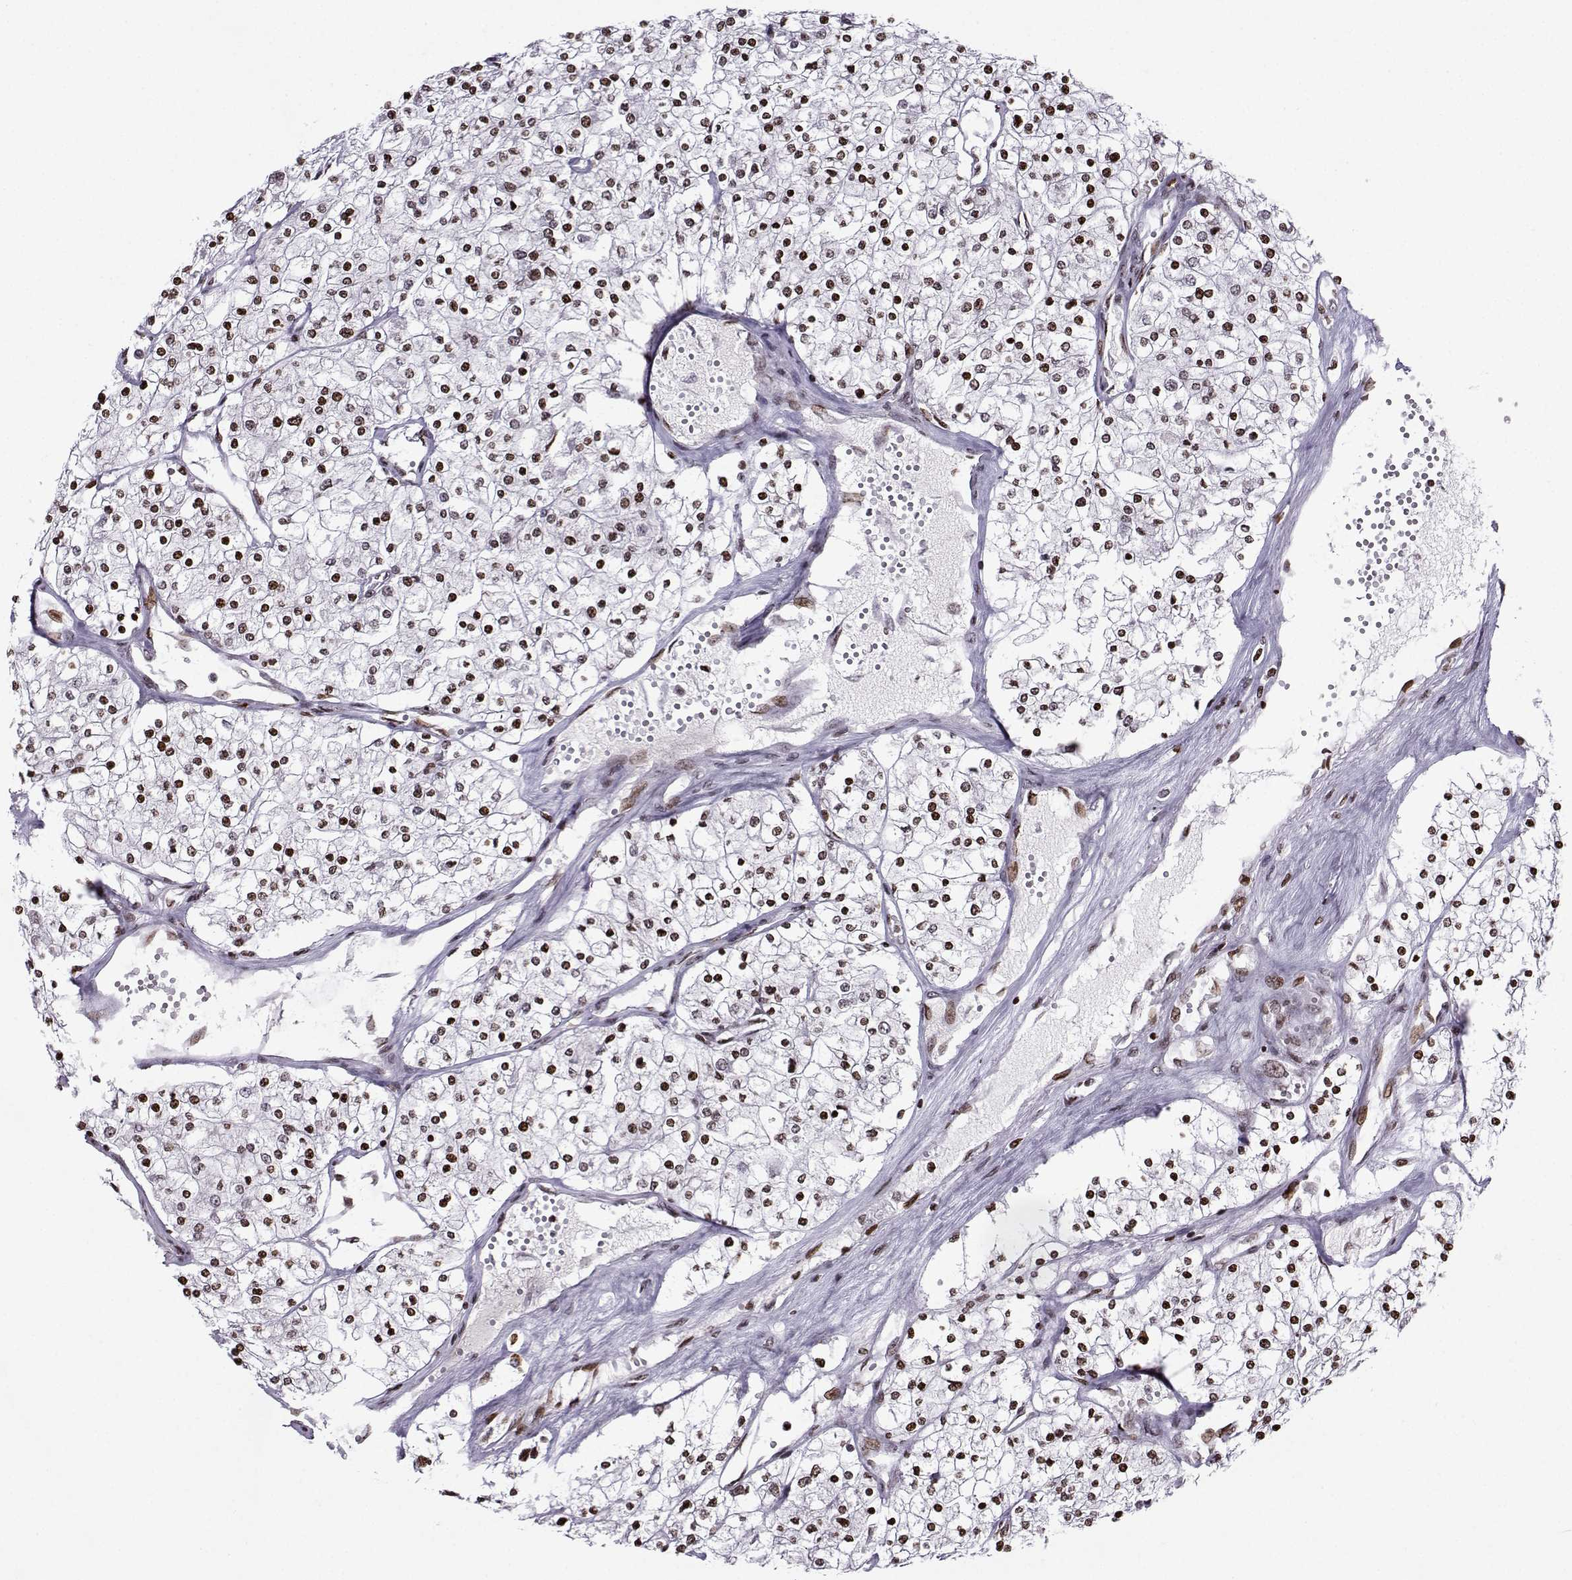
{"staining": {"intensity": "strong", "quantity": "25%-75%", "location": "nuclear"}, "tissue": "renal cancer", "cell_type": "Tumor cells", "image_type": "cancer", "snomed": [{"axis": "morphology", "description": "Adenocarcinoma, NOS"}, {"axis": "topography", "description": "Kidney"}], "caption": "IHC image of adenocarcinoma (renal) stained for a protein (brown), which exhibits high levels of strong nuclear expression in about 25%-75% of tumor cells.", "gene": "ZNF19", "patient": {"sex": "male", "age": 80}}